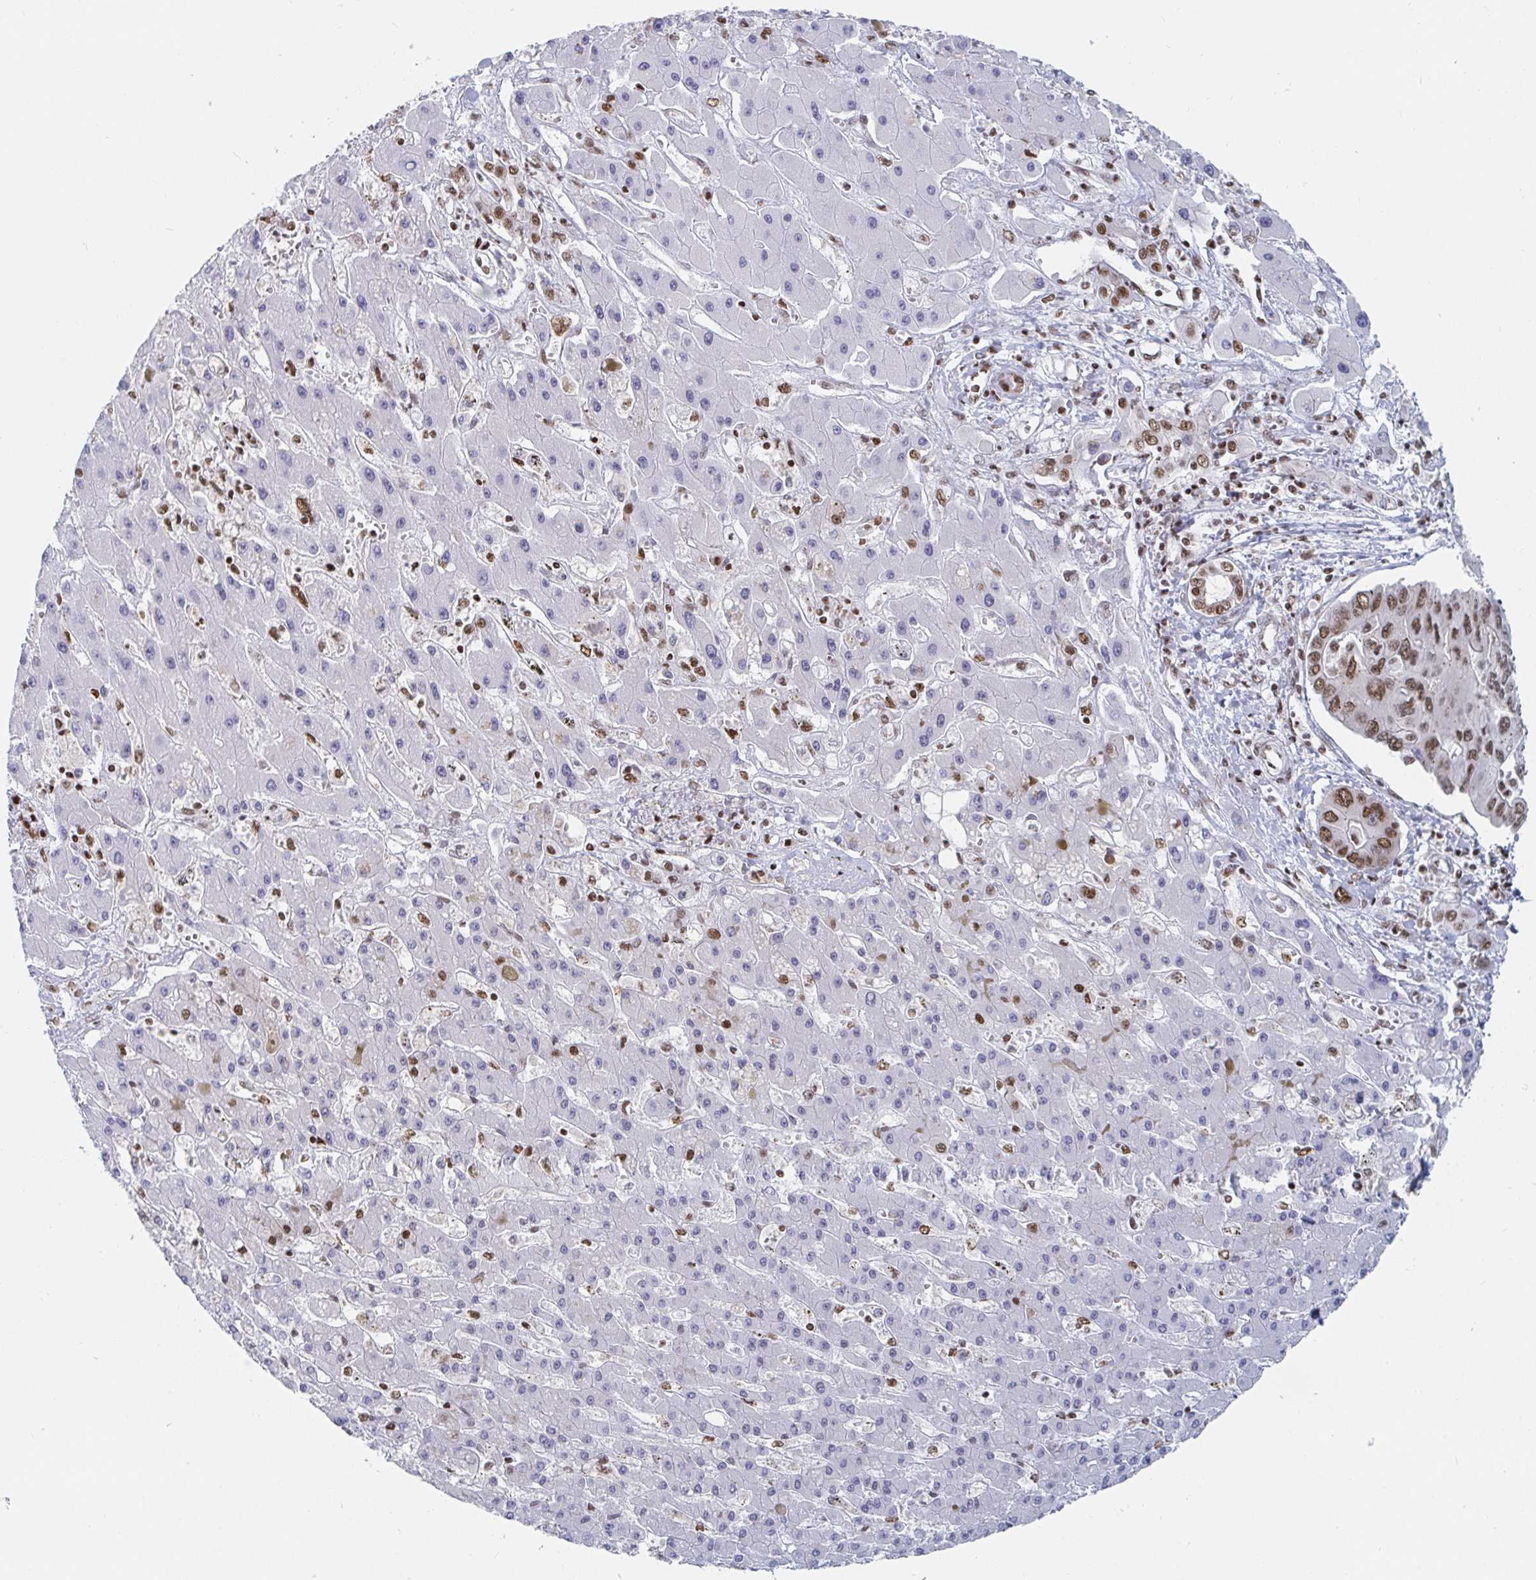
{"staining": {"intensity": "strong", "quantity": ">75%", "location": "nuclear"}, "tissue": "liver cancer", "cell_type": "Tumor cells", "image_type": "cancer", "snomed": [{"axis": "morphology", "description": "Cholangiocarcinoma"}, {"axis": "topography", "description": "Liver"}], "caption": "Immunohistochemistry (IHC) of liver cancer (cholangiocarcinoma) reveals high levels of strong nuclear positivity in about >75% of tumor cells.", "gene": "EWSR1", "patient": {"sex": "male", "age": 67}}